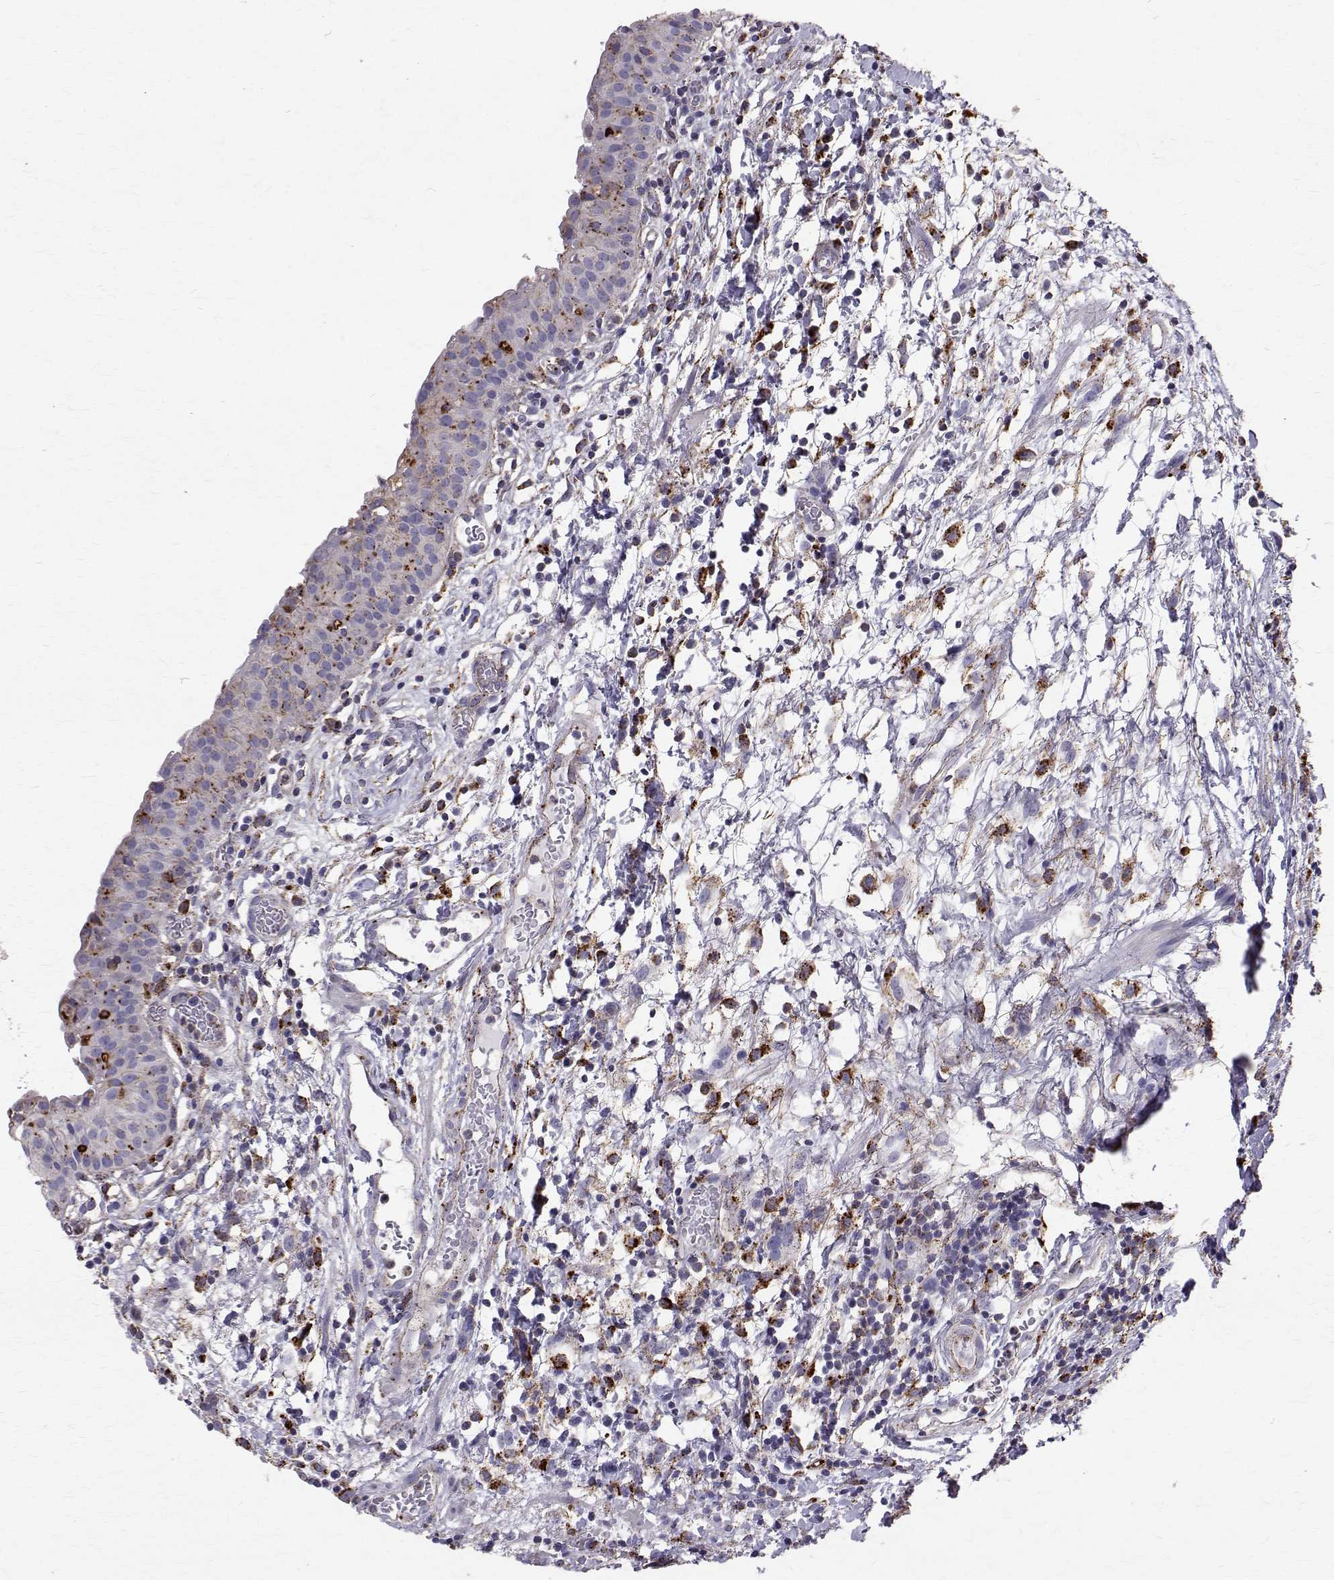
{"staining": {"intensity": "strong", "quantity": "<25%", "location": "cytoplasmic/membranous"}, "tissue": "urinary bladder", "cell_type": "Urothelial cells", "image_type": "normal", "snomed": [{"axis": "morphology", "description": "Normal tissue, NOS"}, {"axis": "morphology", "description": "Inflammation, NOS"}, {"axis": "topography", "description": "Urinary bladder"}], "caption": "An immunohistochemistry histopathology image of unremarkable tissue is shown. Protein staining in brown labels strong cytoplasmic/membranous positivity in urinary bladder within urothelial cells. (DAB = brown stain, brightfield microscopy at high magnification).", "gene": "TPP1", "patient": {"sex": "male", "age": 57}}